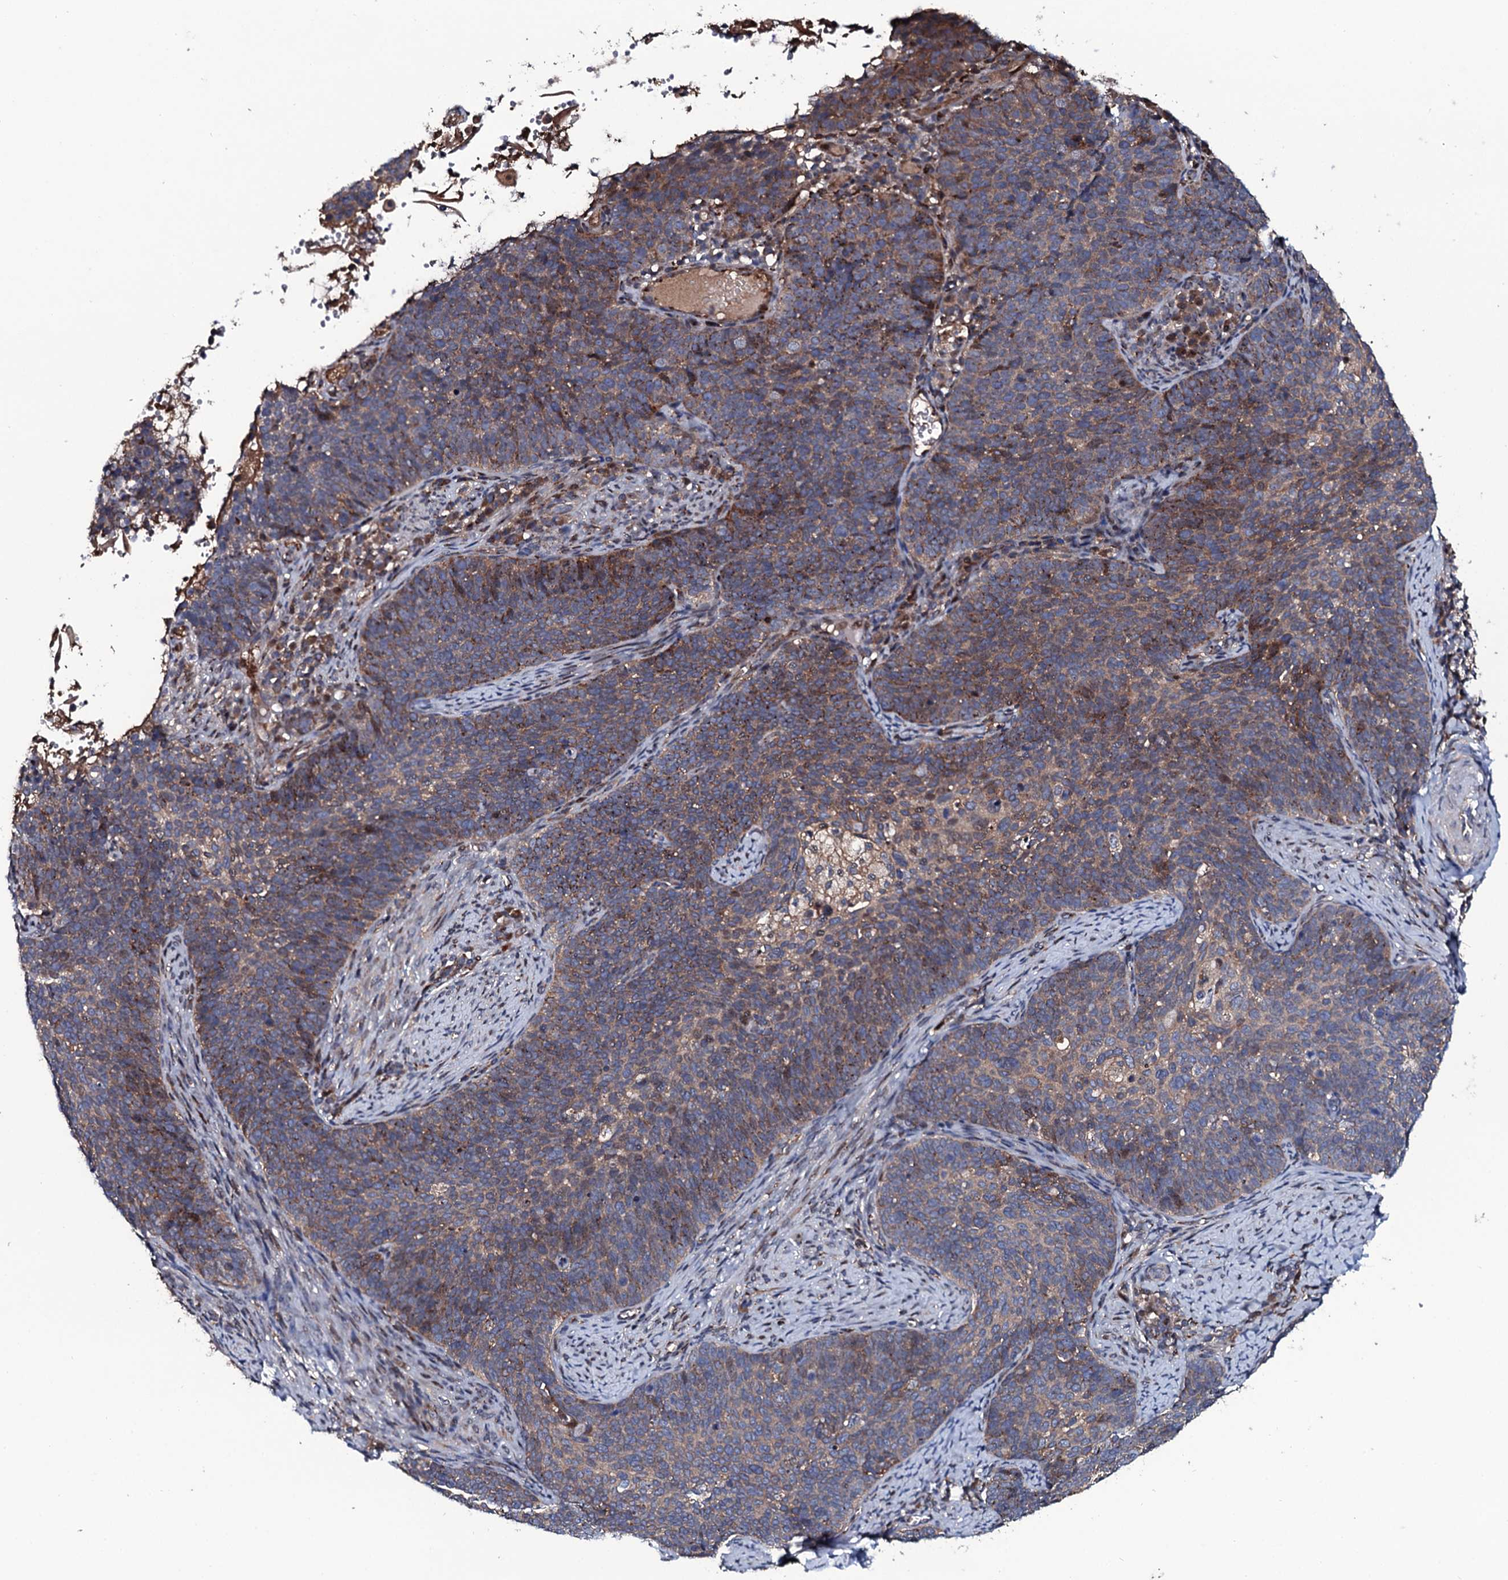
{"staining": {"intensity": "moderate", "quantity": "<25%", "location": "cytoplasmic/membranous"}, "tissue": "cervical cancer", "cell_type": "Tumor cells", "image_type": "cancer", "snomed": [{"axis": "morphology", "description": "Normal tissue, NOS"}, {"axis": "morphology", "description": "Squamous cell carcinoma, NOS"}, {"axis": "topography", "description": "Cervix"}], "caption": "Brown immunohistochemical staining in cervical cancer (squamous cell carcinoma) exhibits moderate cytoplasmic/membranous staining in approximately <25% of tumor cells.", "gene": "PLET1", "patient": {"sex": "female", "age": 39}}